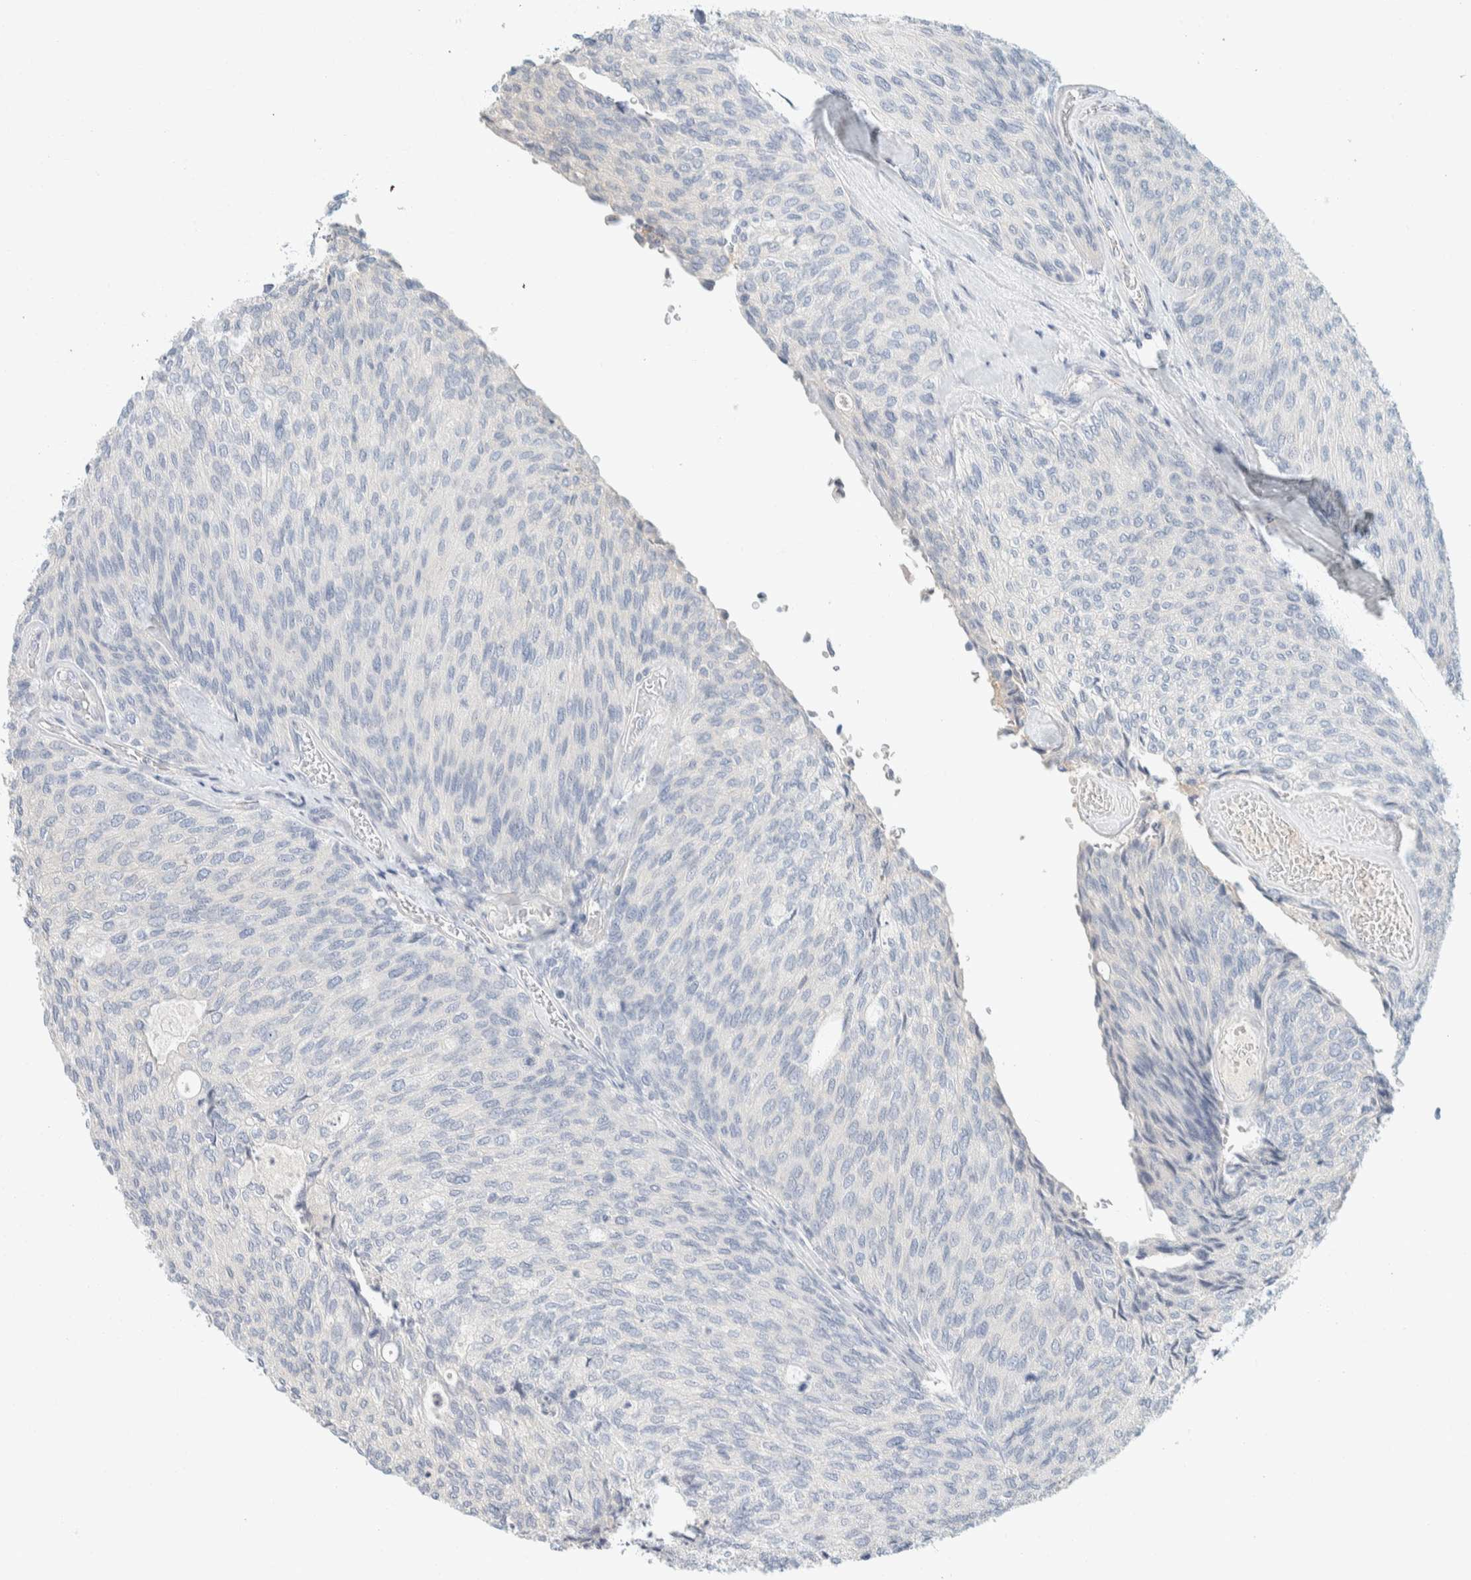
{"staining": {"intensity": "negative", "quantity": "none", "location": "none"}, "tissue": "urothelial cancer", "cell_type": "Tumor cells", "image_type": "cancer", "snomed": [{"axis": "morphology", "description": "Urothelial carcinoma, Low grade"}, {"axis": "topography", "description": "Urinary bladder"}], "caption": "The photomicrograph displays no significant positivity in tumor cells of urothelial cancer.", "gene": "ALOX12B", "patient": {"sex": "female", "age": 79}}